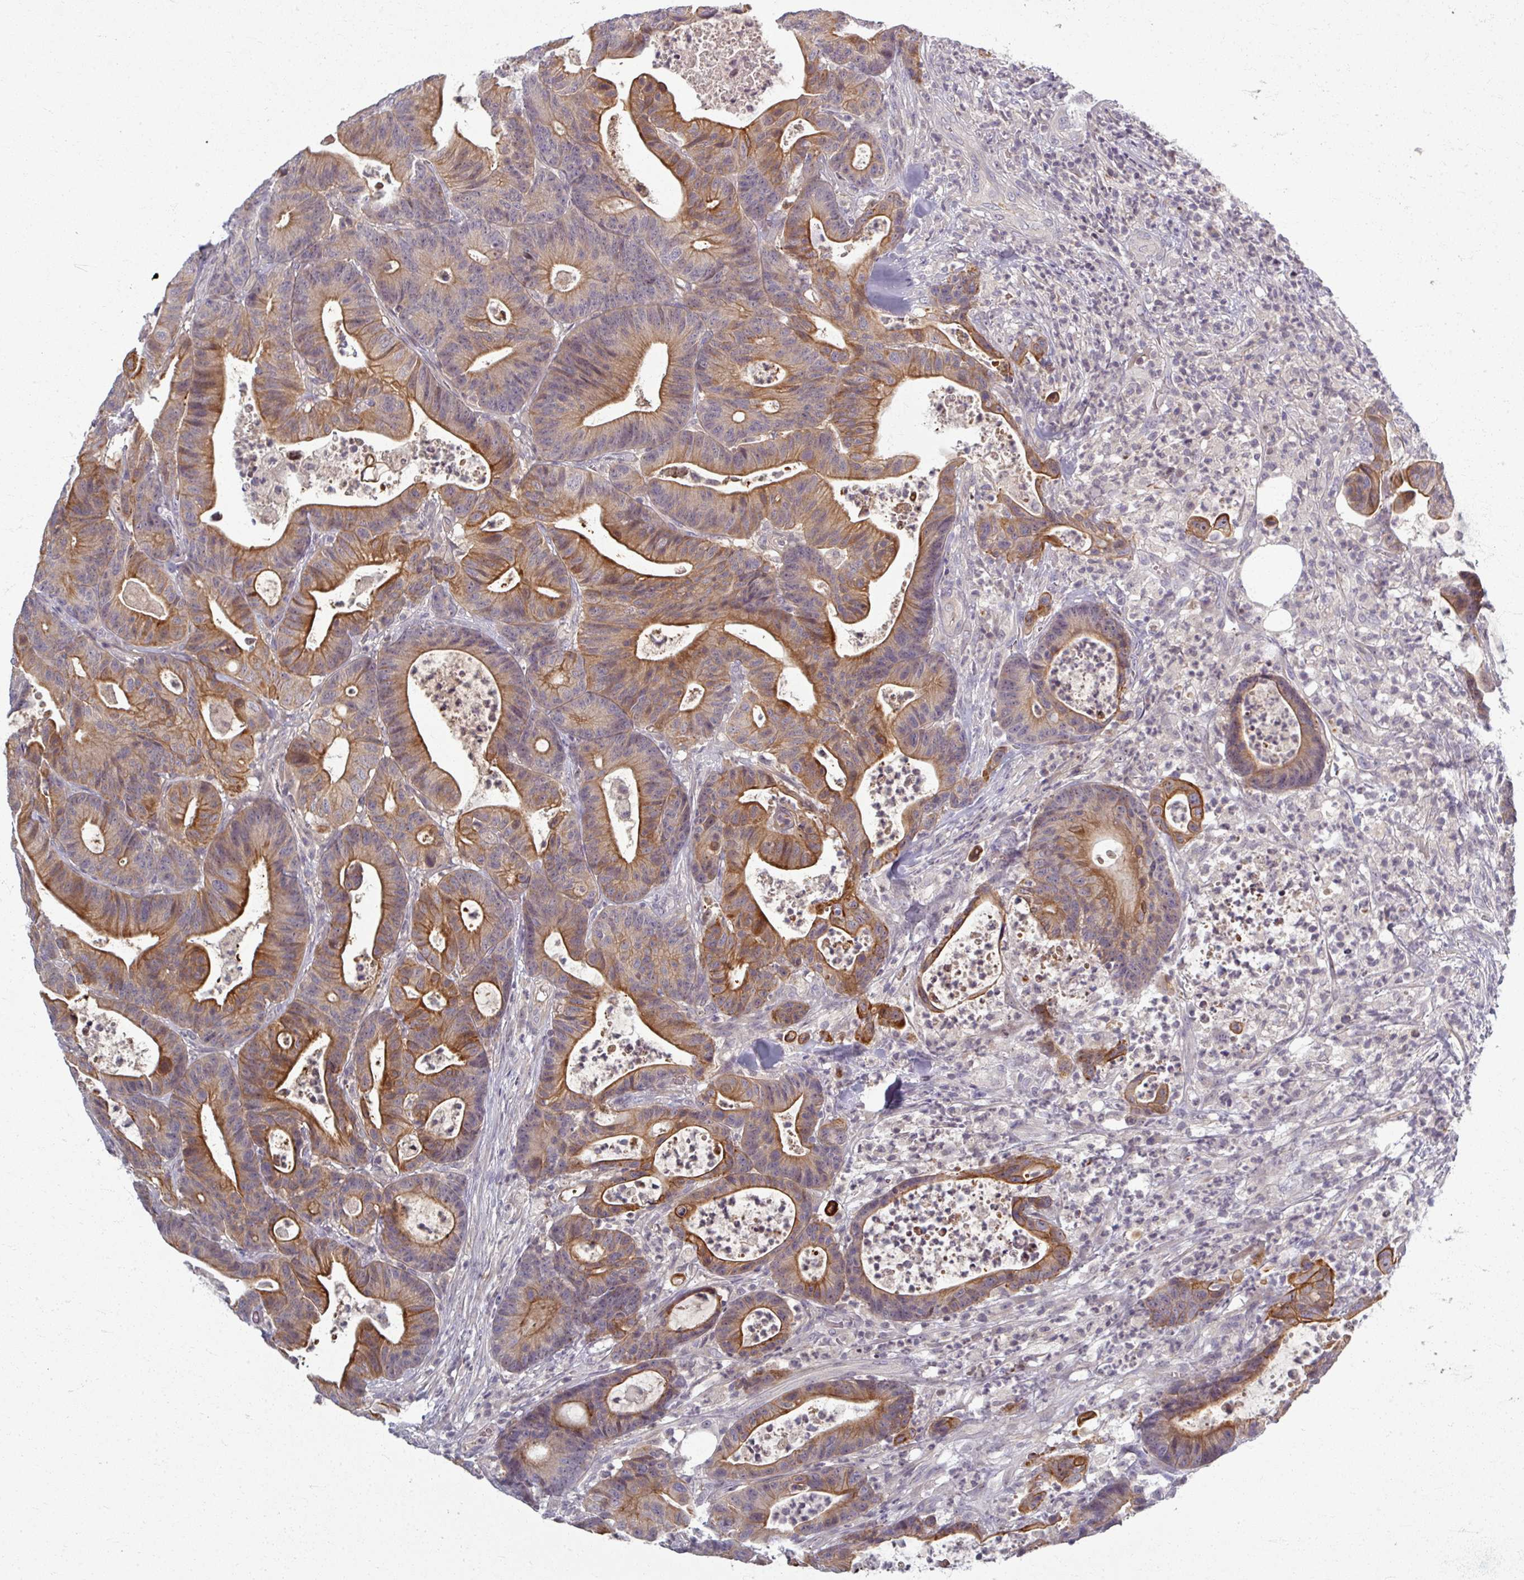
{"staining": {"intensity": "strong", "quantity": "25%-75%", "location": "cytoplasmic/membranous"}, "tissue": "colorectal cancer", "cell_type": "Tumor cells", "image_type": "cancer", "snomed": [{"axis": "morphology", "description": "Adenocarcinoma, NOS"}, {"axis": "topography", "description": "Colon"}], "caption": "Immunohistochemistry histopathology image of neoplastic tissue: human adenocarcinoma (colorectal) stained using immunohistochemistry (IHC) demonstrates high levels of strong protein expression localized specifically in the cytoplasmic/membranous of tumor cells, appearing as a cytoplasmic/membranous brown color.", "gene": "TTLL7", "patient": {"sex": "female", "age": 84}}